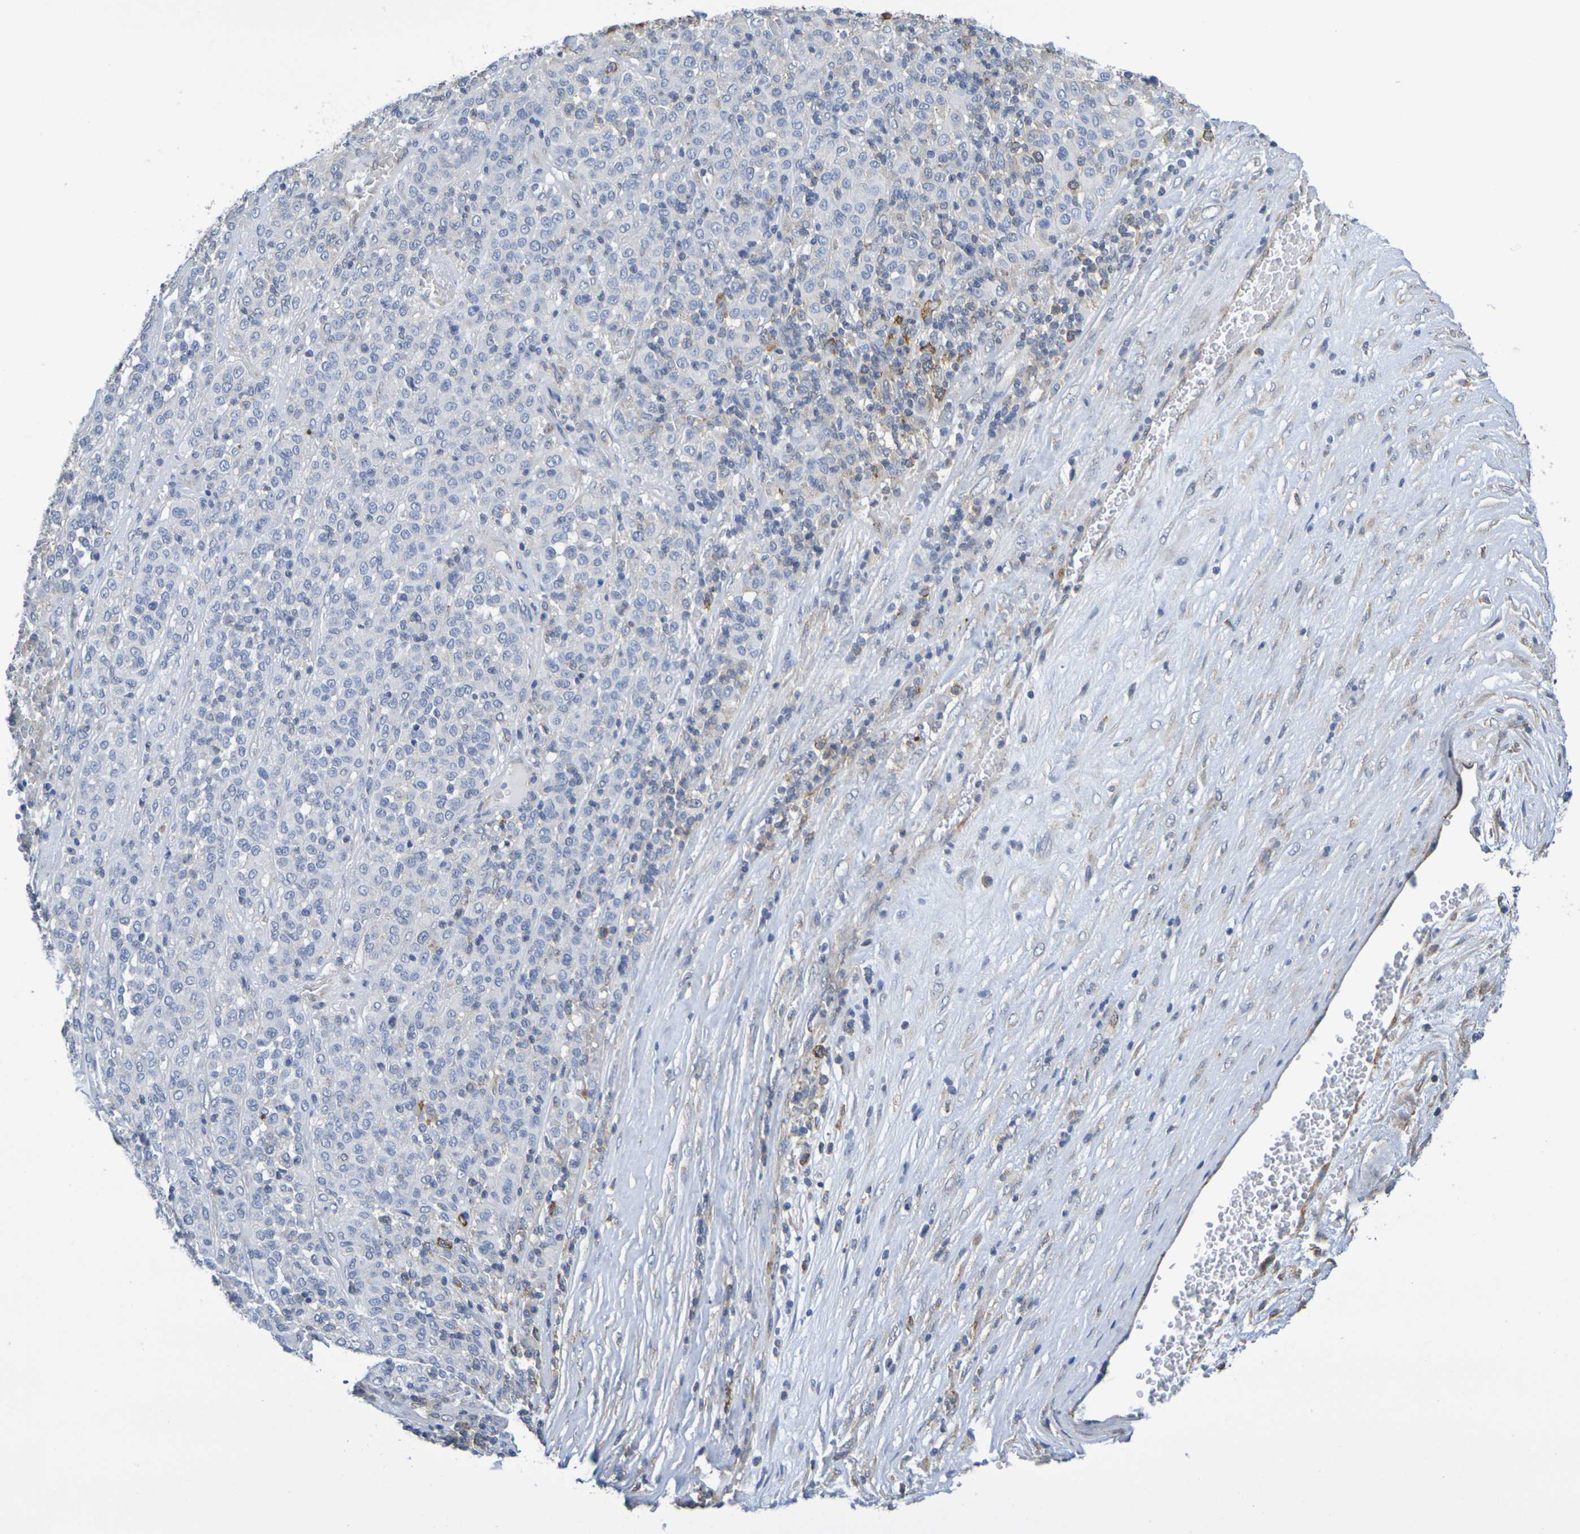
{"staining": {"intensity": "negative", "quantity": "none", "location": "none"}, "tissue": "melanoma", "cell_type": "Tumor cells", "image_type": "cancer", "snomed": [{"axis": "morphology", "description": "Malignant melanoma, Metastatic site"}, {"axis": "topography", "description": "Pancreas"}], "caption": "Immunohistochemical staining of melanoma exhibits no significant expression in tumor cells.", "gene": "CHRNB1", "patient": {"sex": "female", "age": 30}}